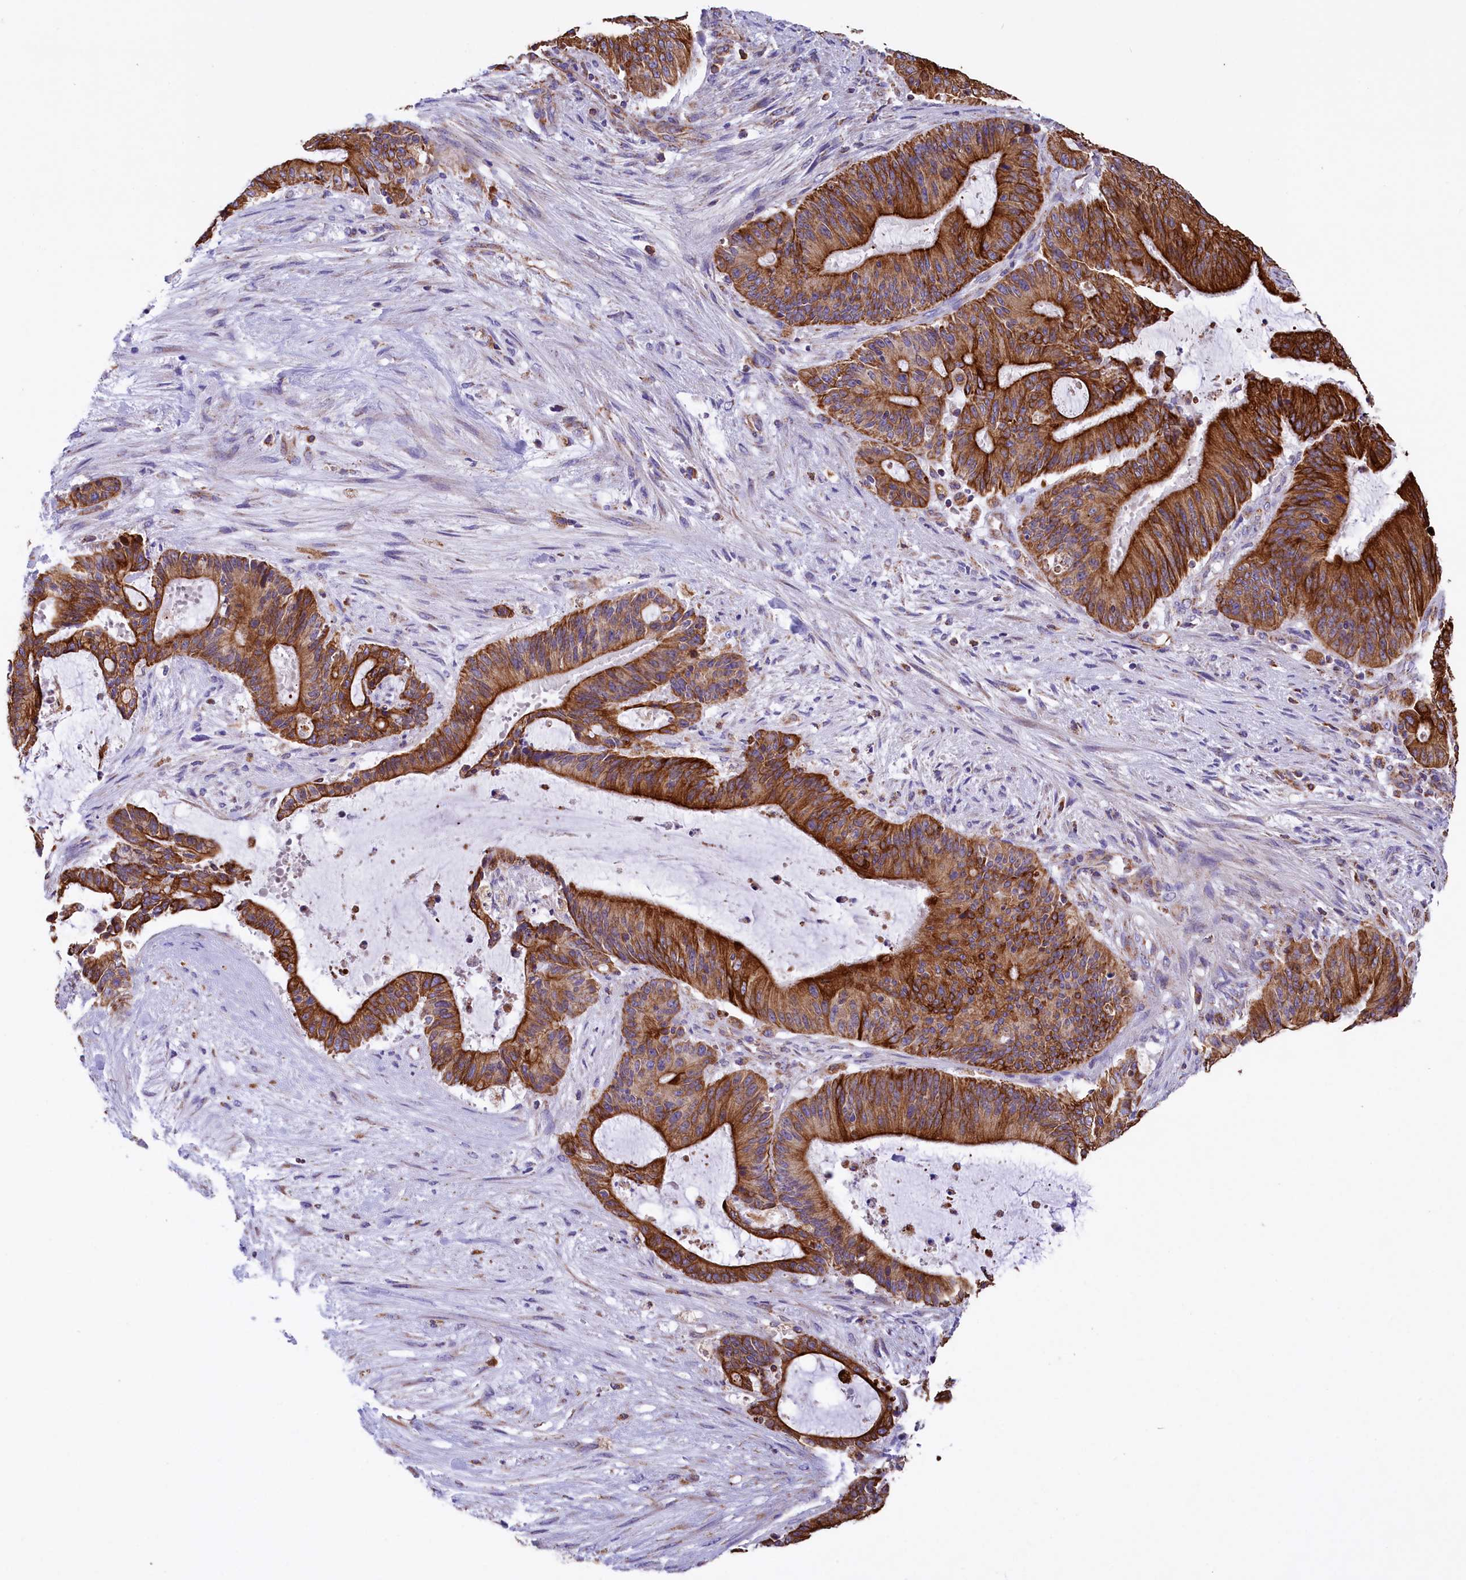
{"staining": {"intensity": "strong", "quantity": ">75%", "location": "cytoplasmic/membranous"}, "tissue": "liver cancer", "cell_type": "Tumor cells", "image_type": "cancer", "snomed": [{"axis": "morphology", "description": "Normal tissue, NOS"}, {"axis": "morphology", "description": "Cholangiocarcinoma"}, {"axis": "topography", "description": "Liver"}, {"axis": "topography", "description": "Peripheral nerve tissue"}], "caption": "This micrograph exhibits immunohistochemistry (IHC) staining of cholangiocarcinoma (liver), with high strong cytoplasmic/membranous staining in approximately >75% of tumor cells.", "gene": "GATB", "patient": {"sex": "female", "age": 73}}